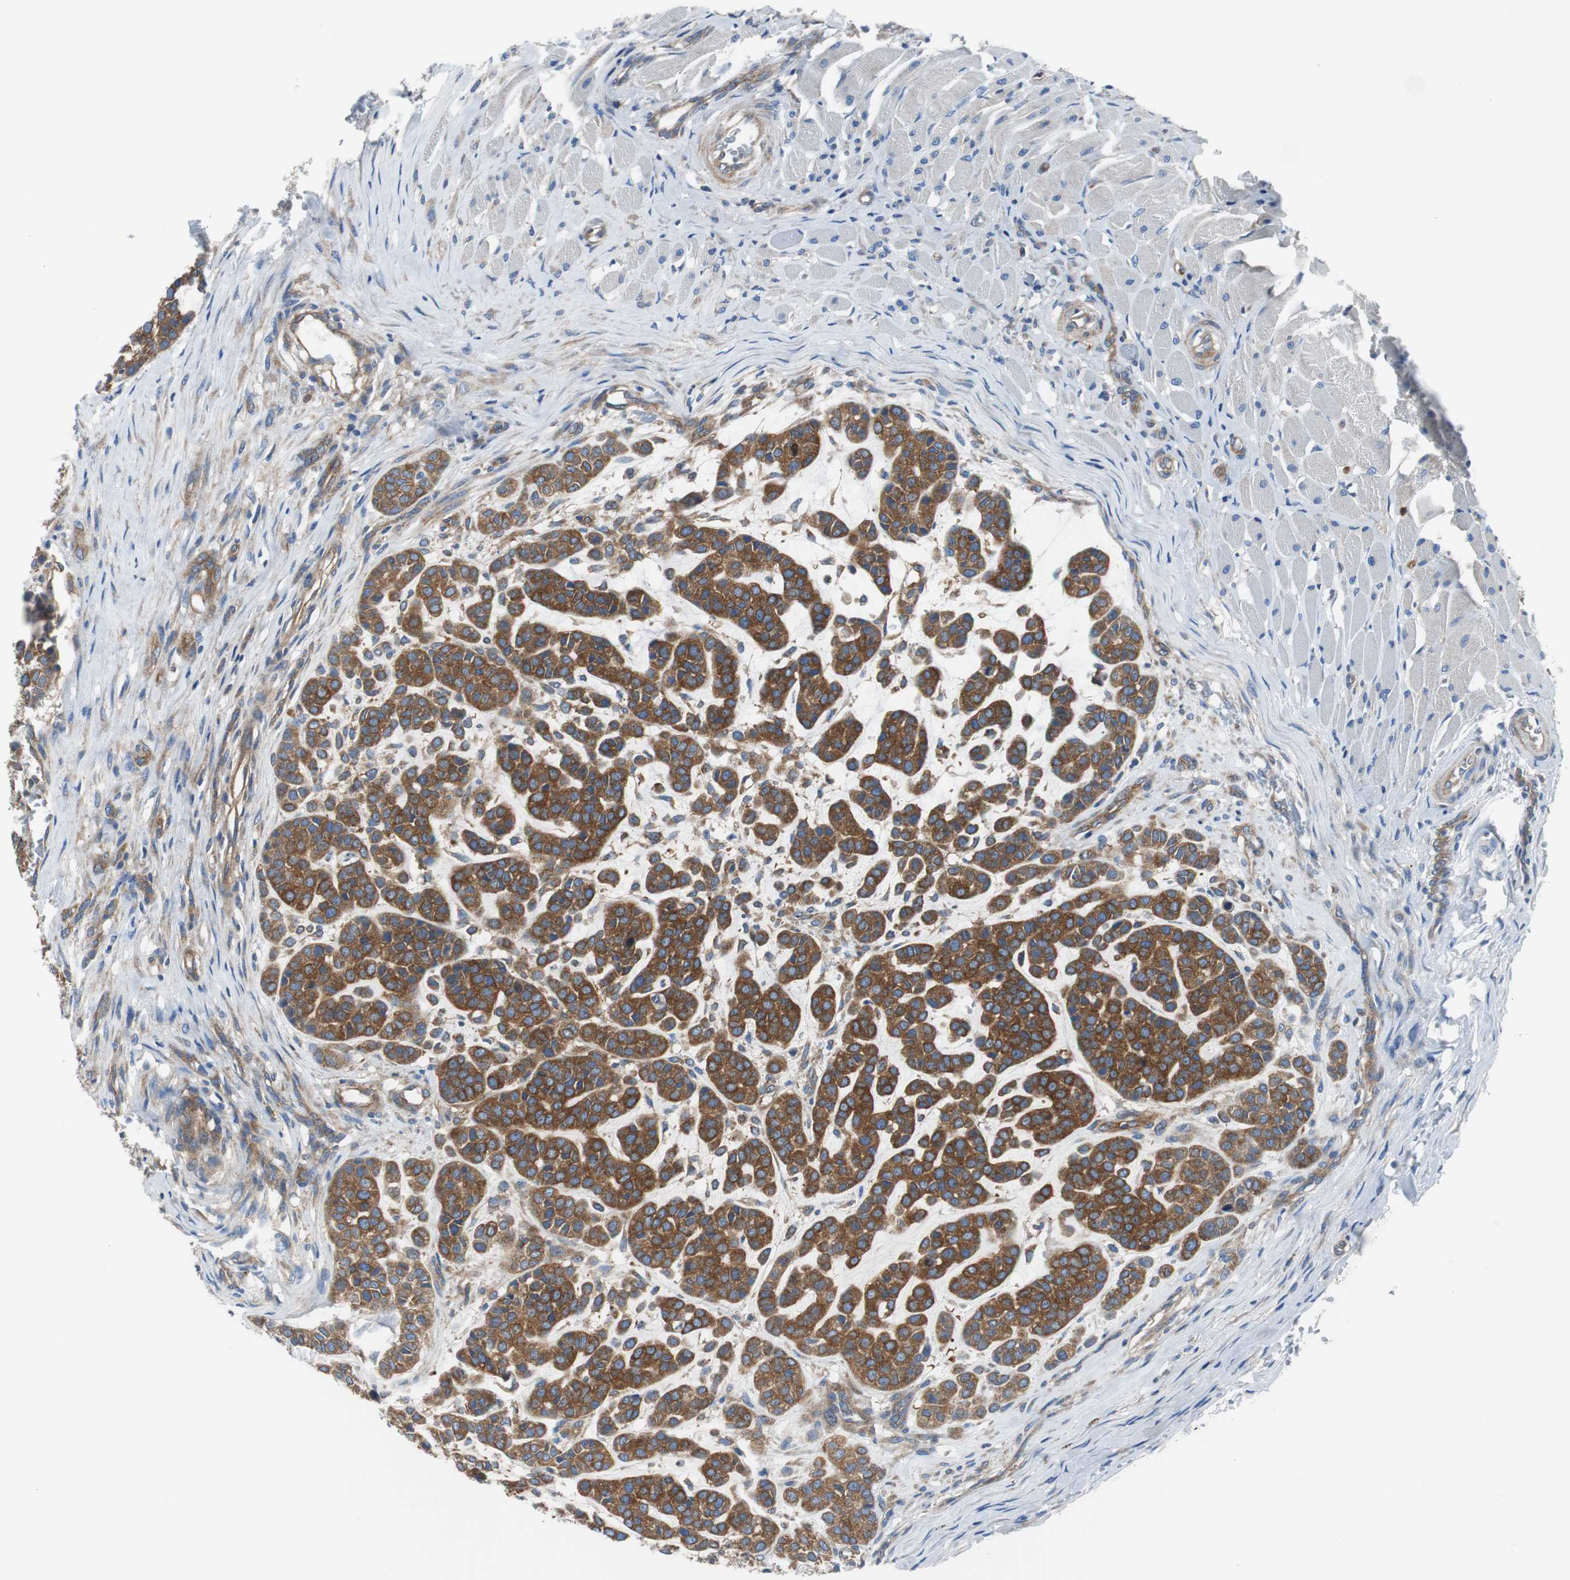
{"staining": {"intensity": "strong", "quantity": ">75%", "location": "cytoplasmic/membranous"}, "tissue": "head and neck cancer", "cell_type": "Tumor cells", "image_type": "cancer", "snomed": [{"axis": "morphology", "description": "Adenocarcinoma, NOS"}, {"axis": "morphology", "description": "Adenoma, NOS"}, {"axis": "topography", "description": "Head-Neck"}], "caption": "Brown immunohistochemical staining in human head and neck cancer (adenocarcinoma) reveals strong cytoplasmic/membranous staining in about >75% of tumor cells.", "gene": "BRAF", "patient": {"sex": "female", "age": 55}}